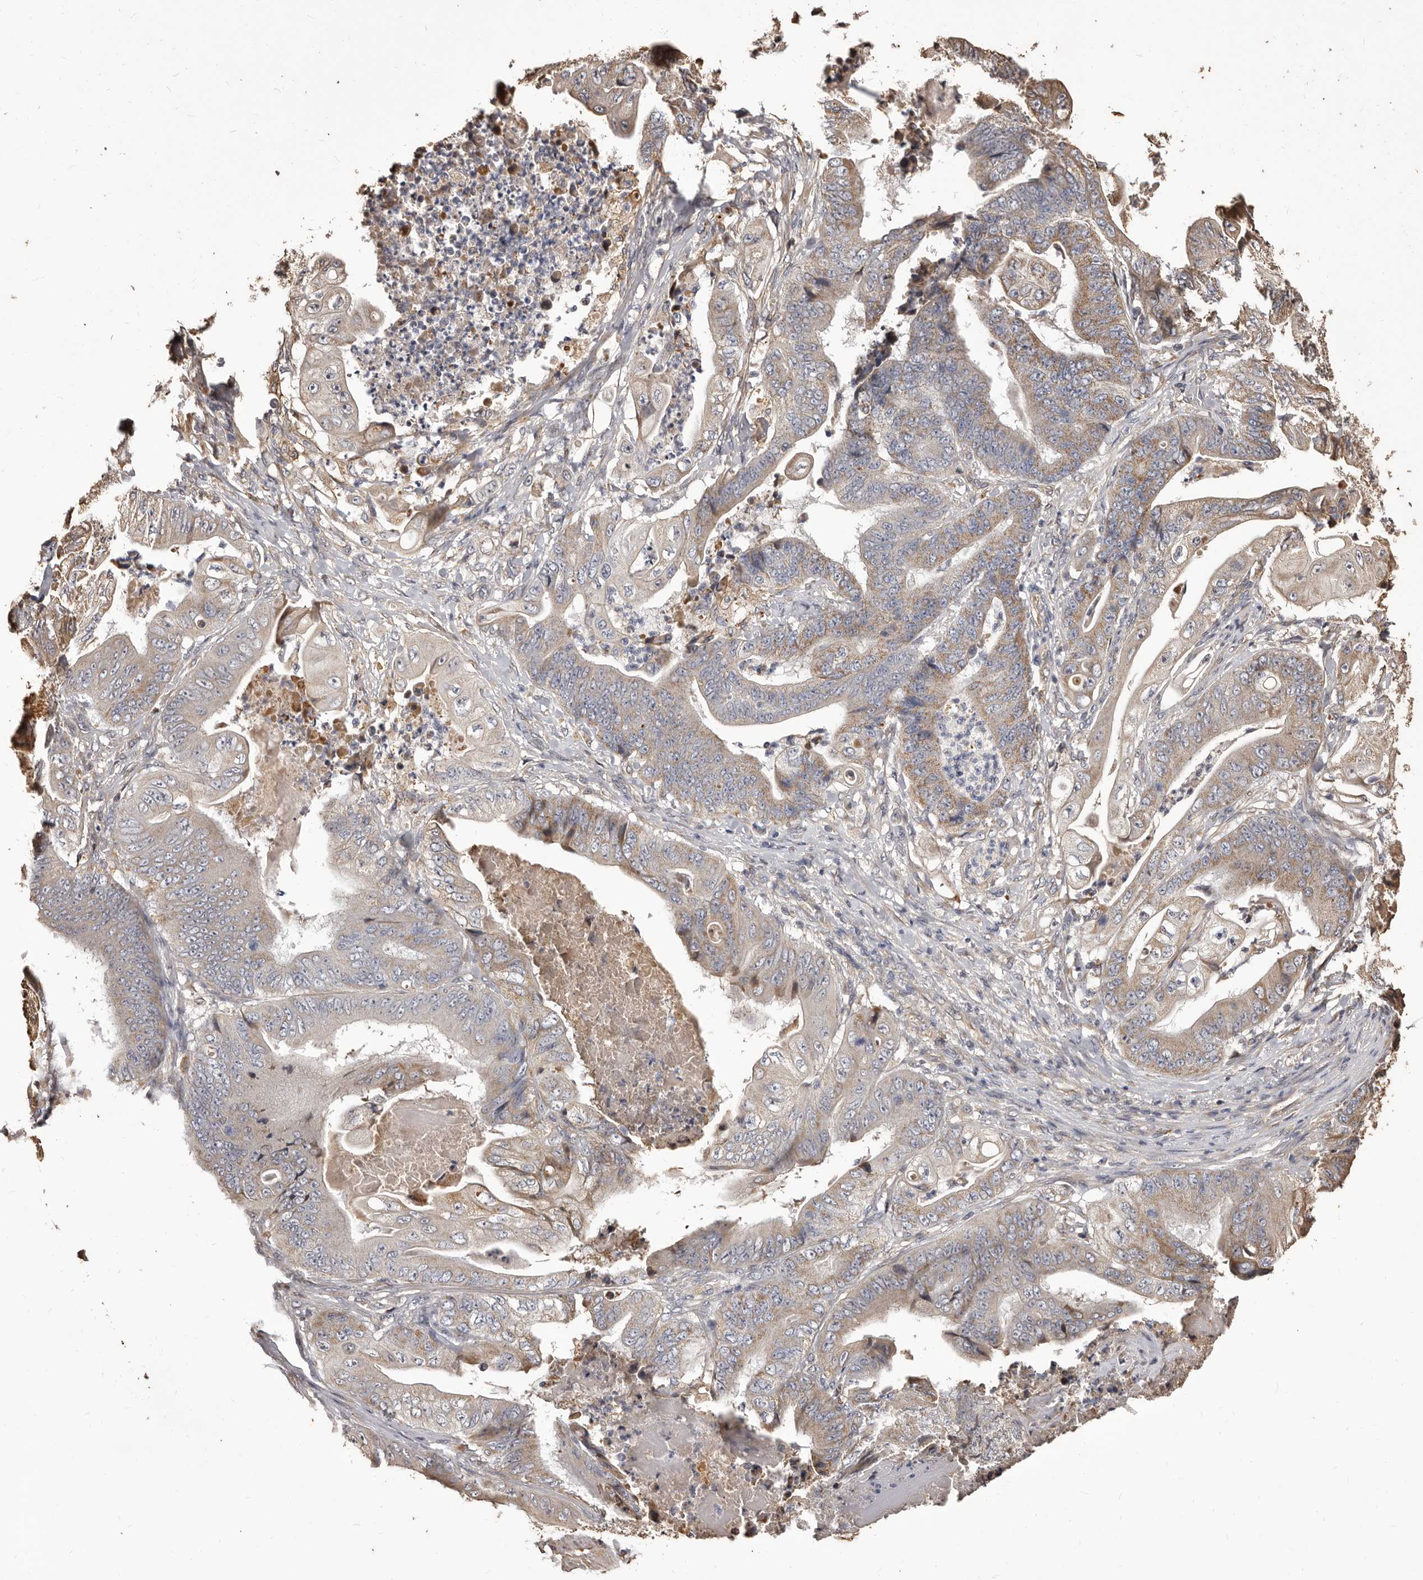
{"staining": {"intensity": "moderate", "quantity": "<25%", "location": "cytoplasmic/membranous"}, "tissue": "stomach cancer", "cell_type": "Tumor cells", "image_type": "cancer", "snomed": [{"axis": "morphology", "description": "Adenocarcinoma, NOS"}, {"axis": "topography", "description": "Stomach"}], "caption": "Immunohistochemistry staining of adenocarcinoma (stomach), which displays low levels of moderate cytoplasmic/membranous staining in approximately <25% of tumor cells indicating moderate cytoplasmic/membranous protein staining. The staining was performed using DAB (3,3'-diaminobenzidine) (brown) for protein detection and nuclei were counterstained in hematoxylin (blue).", "gene": "ALPK1", "patient": {"sex": "female", "age": 73}}